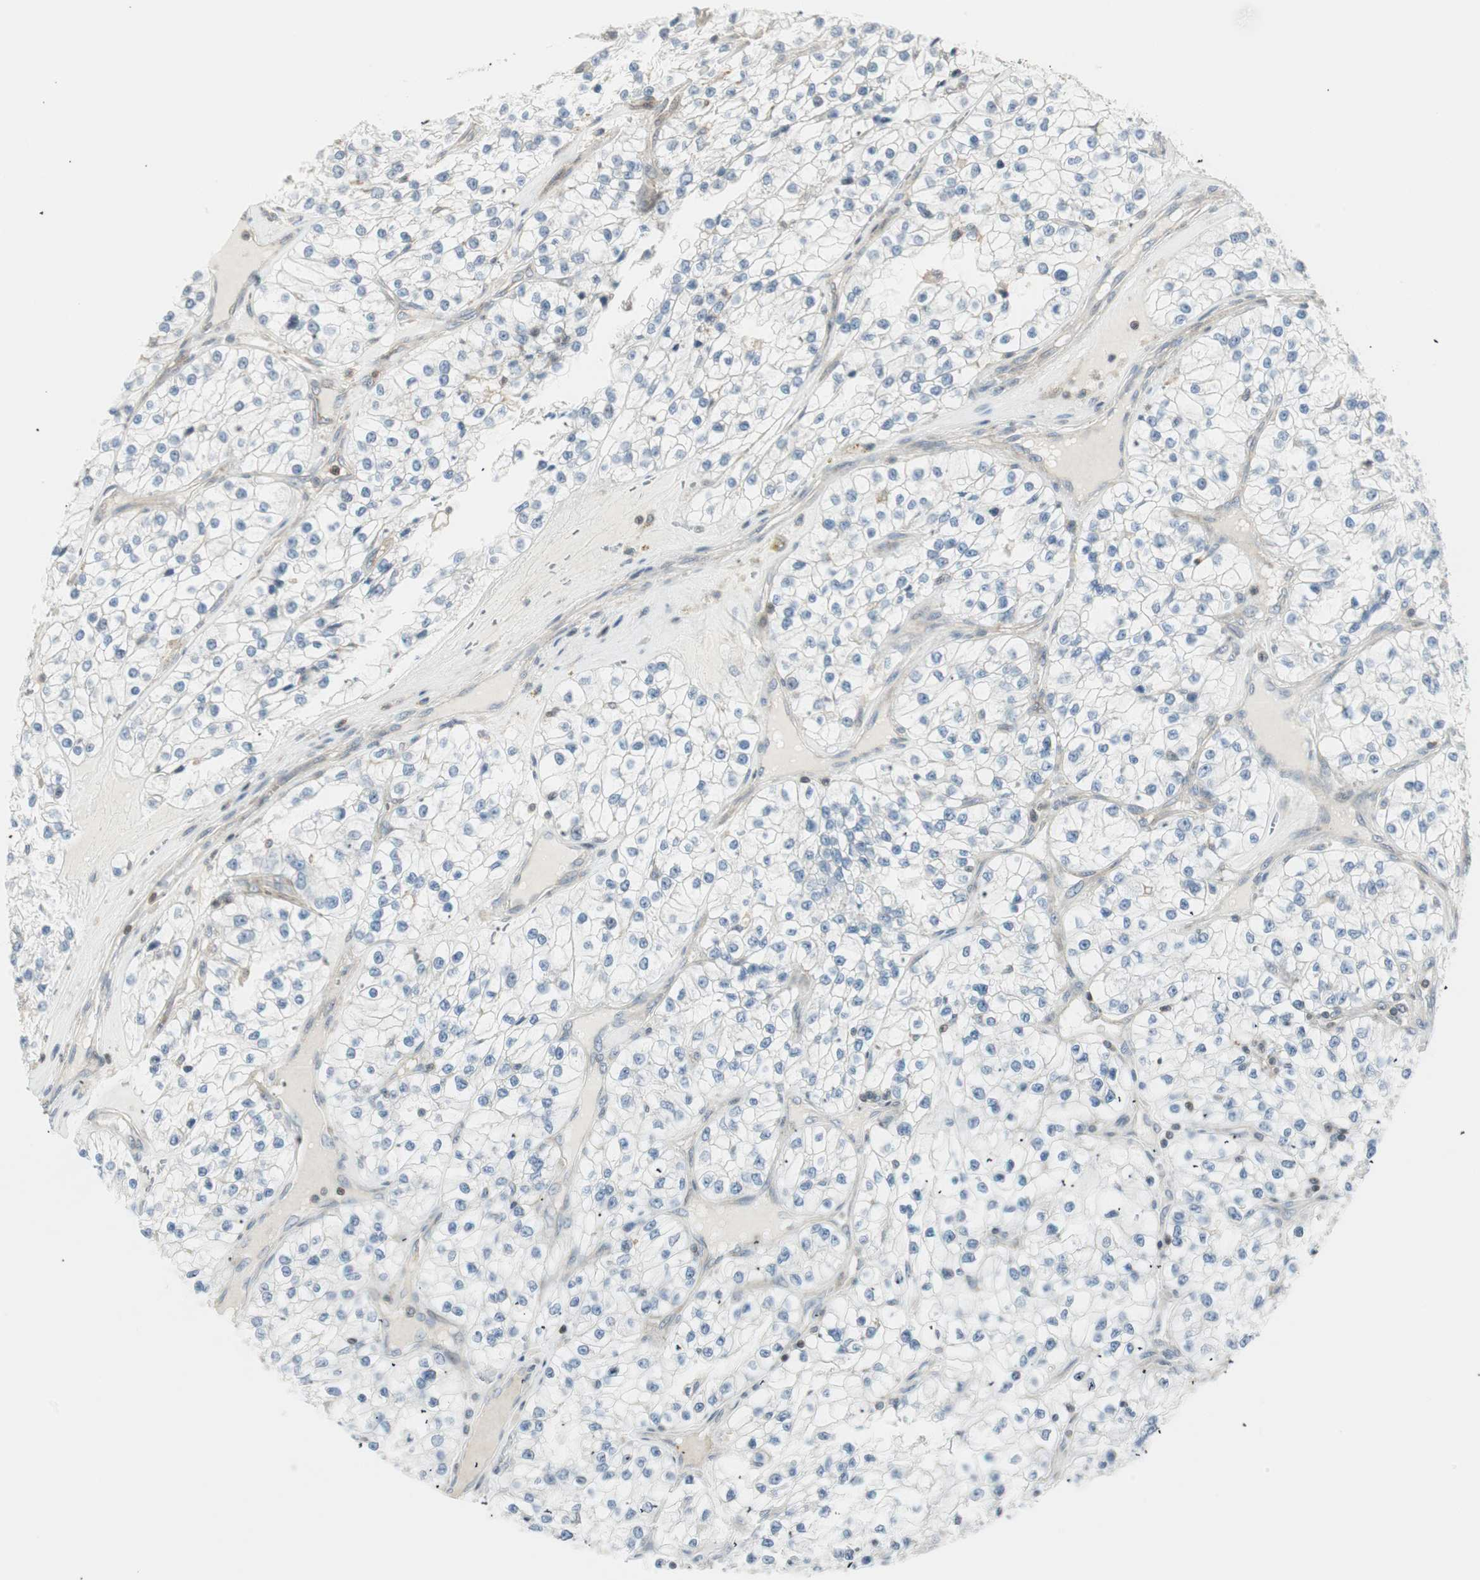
{"staining": {"intensity": "negative", "quantity": "none", "location": "none"}, "tissue": "renal cancer", "cell_type": "Tumor cells", "image_type": "cancer", "snomed": [{"axis": "morphology", "description": "Adenocarcinoma, NOS"}, {"axis": "topography", "description": "Kidney"}], "caption": "The IHC micrograph has no significant staining in tumor cells of renal adenocarcinoma tissue. (Brightfield microscopy of DAB (3,3'-diaminobenzidine) IHC at high magnification).", "gene": "PPP1CA", "patient": {"sex": "female", "age": 57}}